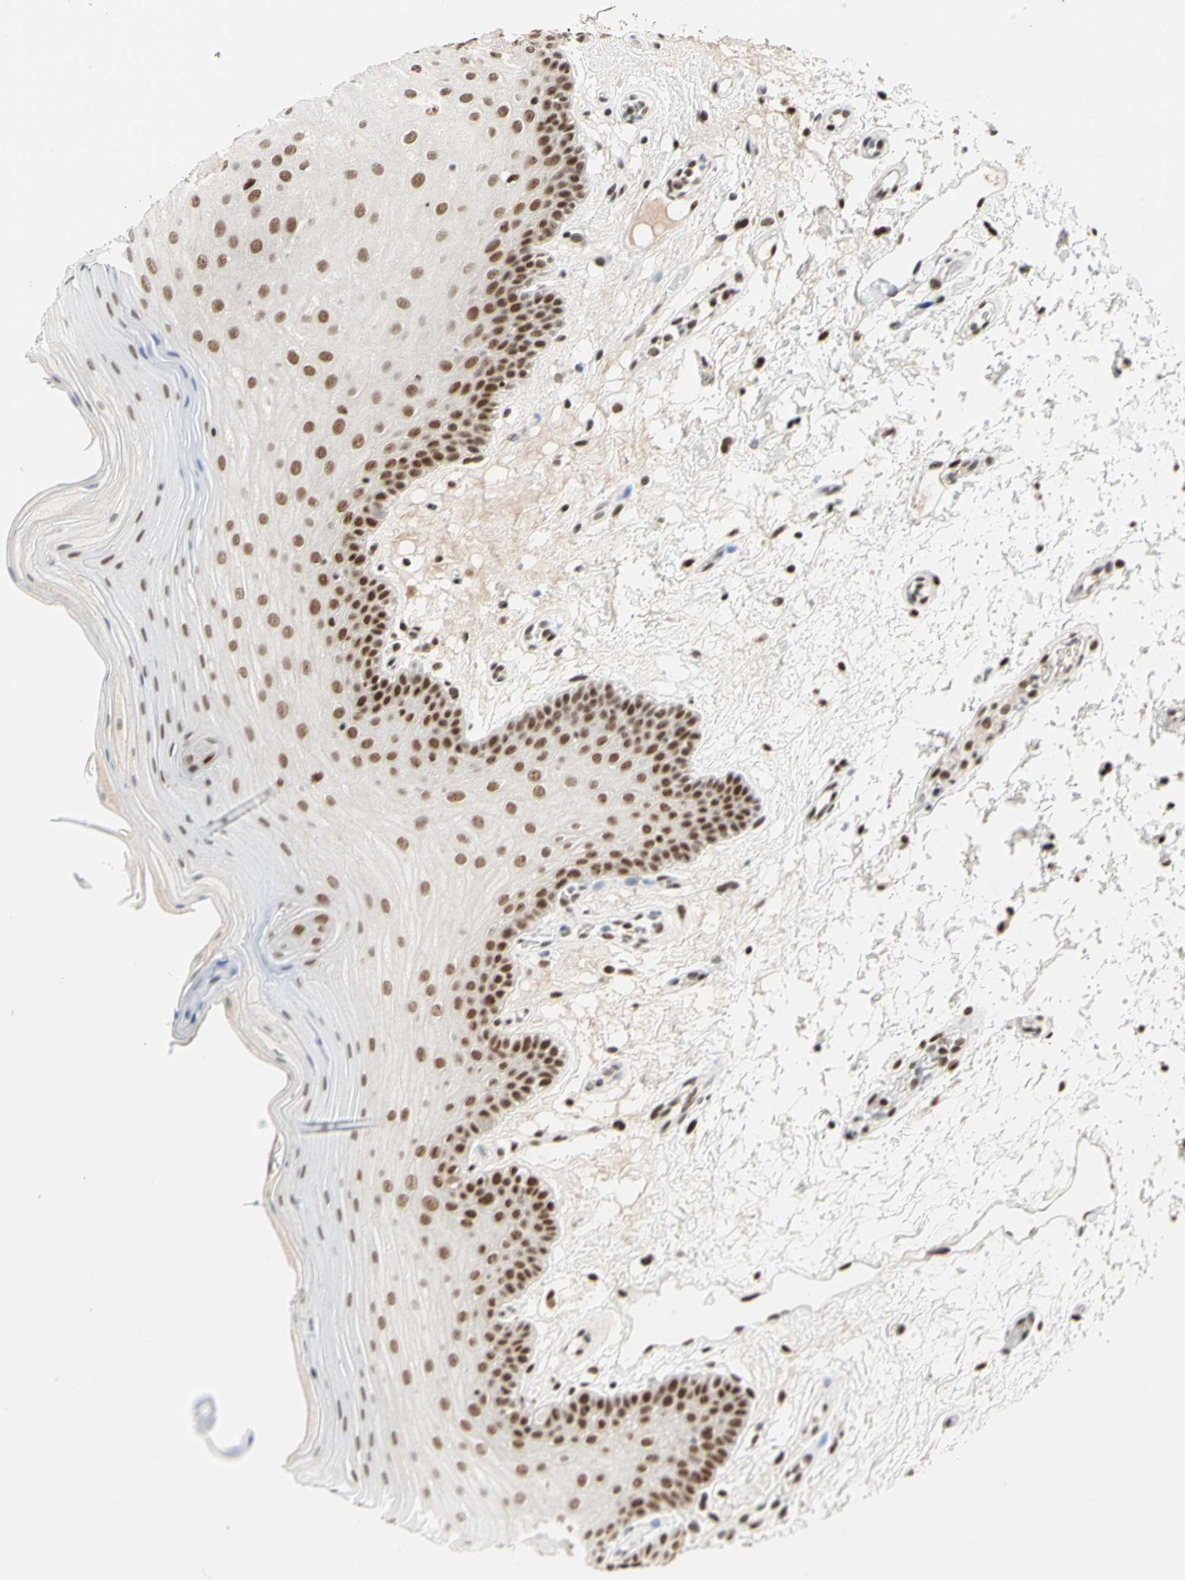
{"staining": {"intensity": "strong", "quantity": ">75%", "location": "nuclear"}, "tissue": "oral mucosa", "cell_type": "Squamous epithelial cells", "image_type": "normal", "snomed": [{"axis": "morphology", "description": "Normal tissue, NOS"}, {"axis": "morphology", "description": "Squamous cell carcinoma, NOS"}, {"axis": "topography", "description": "Skeletal muscle"}, {"axis": "topography", "description": "Oral tissue"}, {"axis": "topography", "description": "Head-Neck"}], "caption": "This micrograph demonstrates immunohistochemistry (IHC) staining of unremarkable human oral mucosa, with high strong nuclear positivity in approximately >75% of squamous epithelial cells.", "gene": "ZSCAN16", "patient": {"sex": "male", "age": 71}}